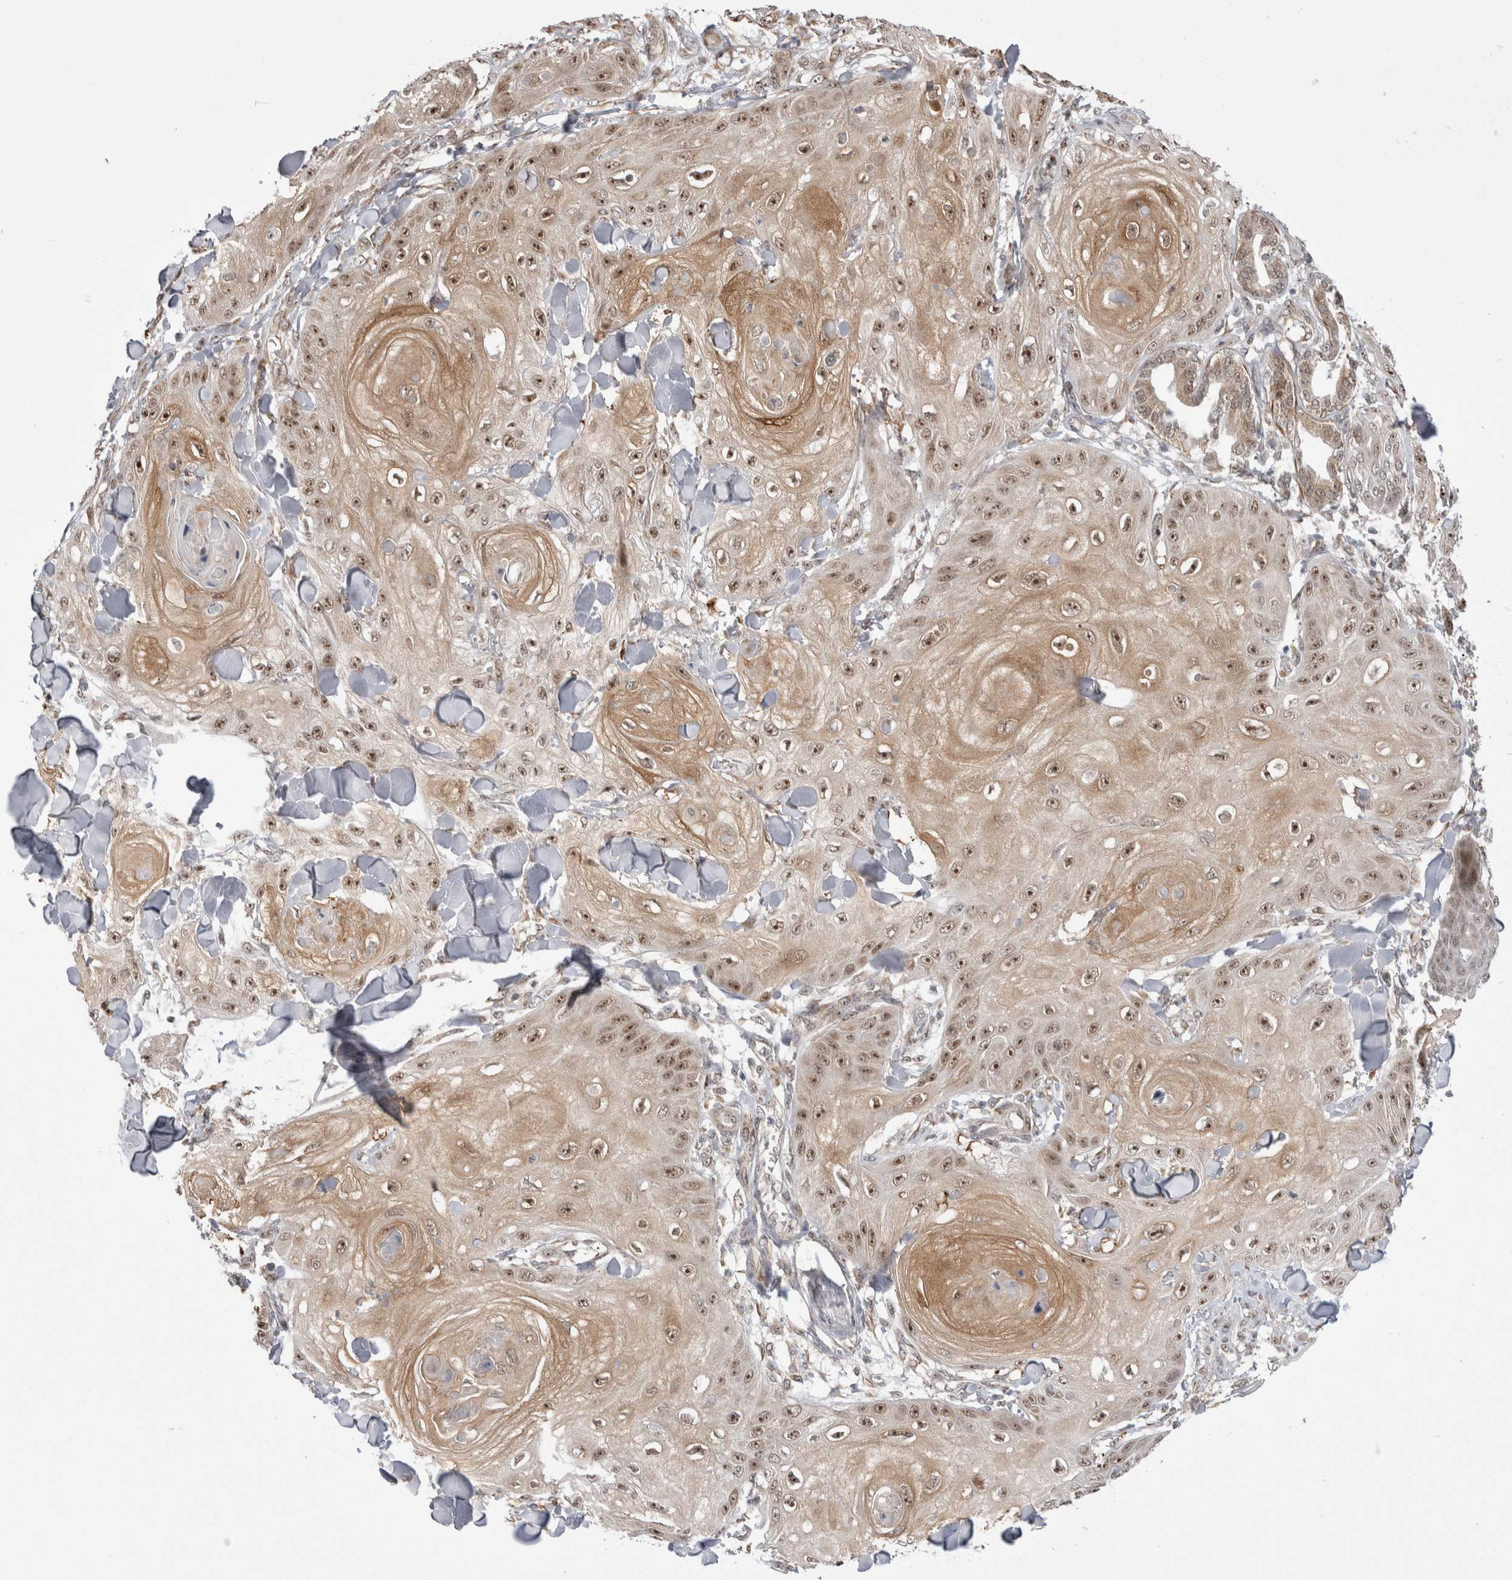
{"staining": {"intensity": "moderate", "quantity": ">75%", "location": "cytoplasmic/membranous,nuclear"}, "tissue": "skin cancer", "cell_type": "Tumor cells", "image_type": "cancer", "snomed": [{"axis": "morphology", "description": "Squamous cell carcinoma, NOS"}, {"axis": "topography", "description": "Skin"}], "caption": "Immunohistochemistry (IHC) micrograph of squamous cell carcinoma (skin) stained for a protein (brown), which reveals medium levels of moderate cytoplasmic/membranous and nuclear expression in approximately >75% of tumor cells.", "gene": "EXOSC4", "patient": {"sex": "male", "age": 74}}